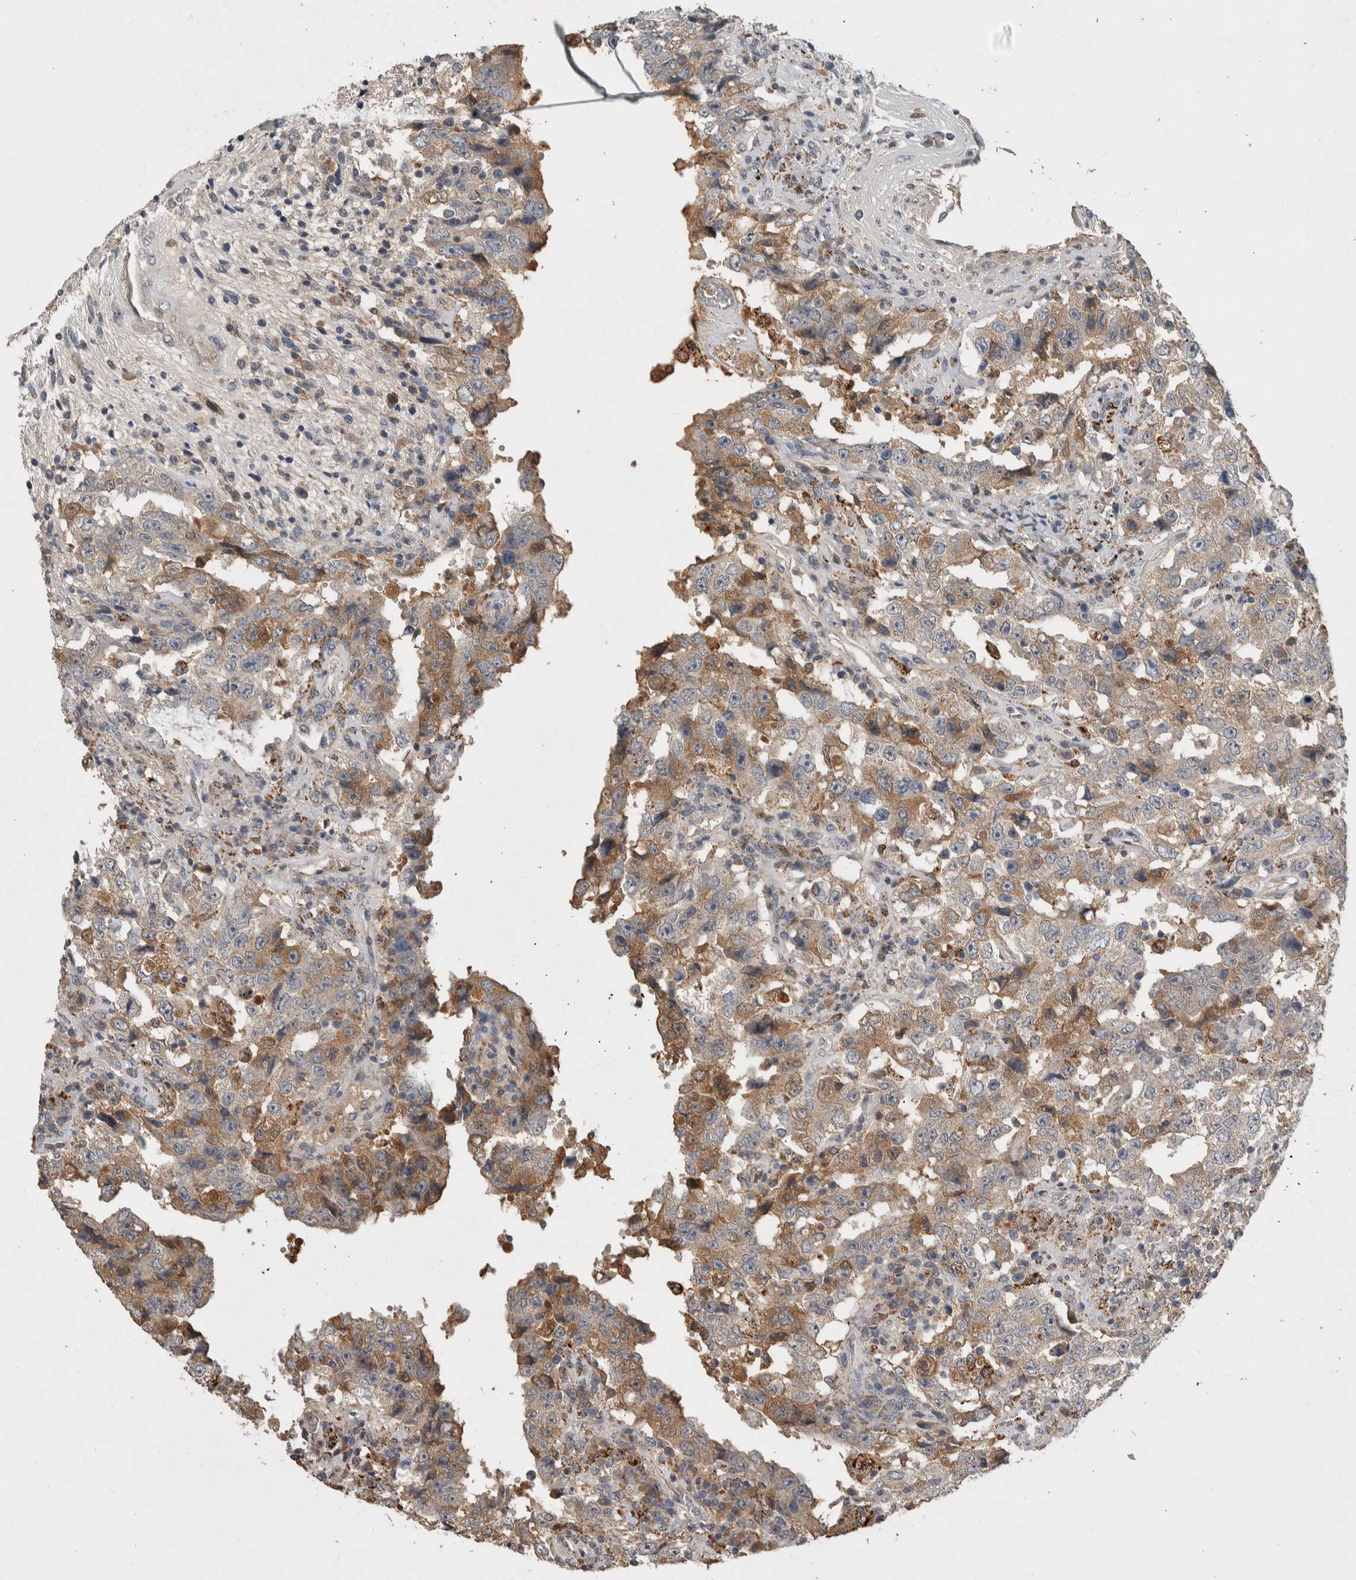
{"staining": {"intensity": "moderate", "quantity": "<25%", "location": "cytoplasmic/membranous"}, "tissue": "testis cancer", "cell_type": "Tumor cells", "image_type": "cancer", "snomed": [{"axis": "morphology", "description": "Carcinoma, Embryonal, NOS"}, {"axis": "topography", "description": "Testis"}], "caption": "Embryonal carcinoma (testis) stained with a brown dye demonstrates moderate cytoplasmic/membranous positive positivity in about <25% of tumor cells.", "gene": "CHRM3", "patient": {"sex": "male", "age": 26}}